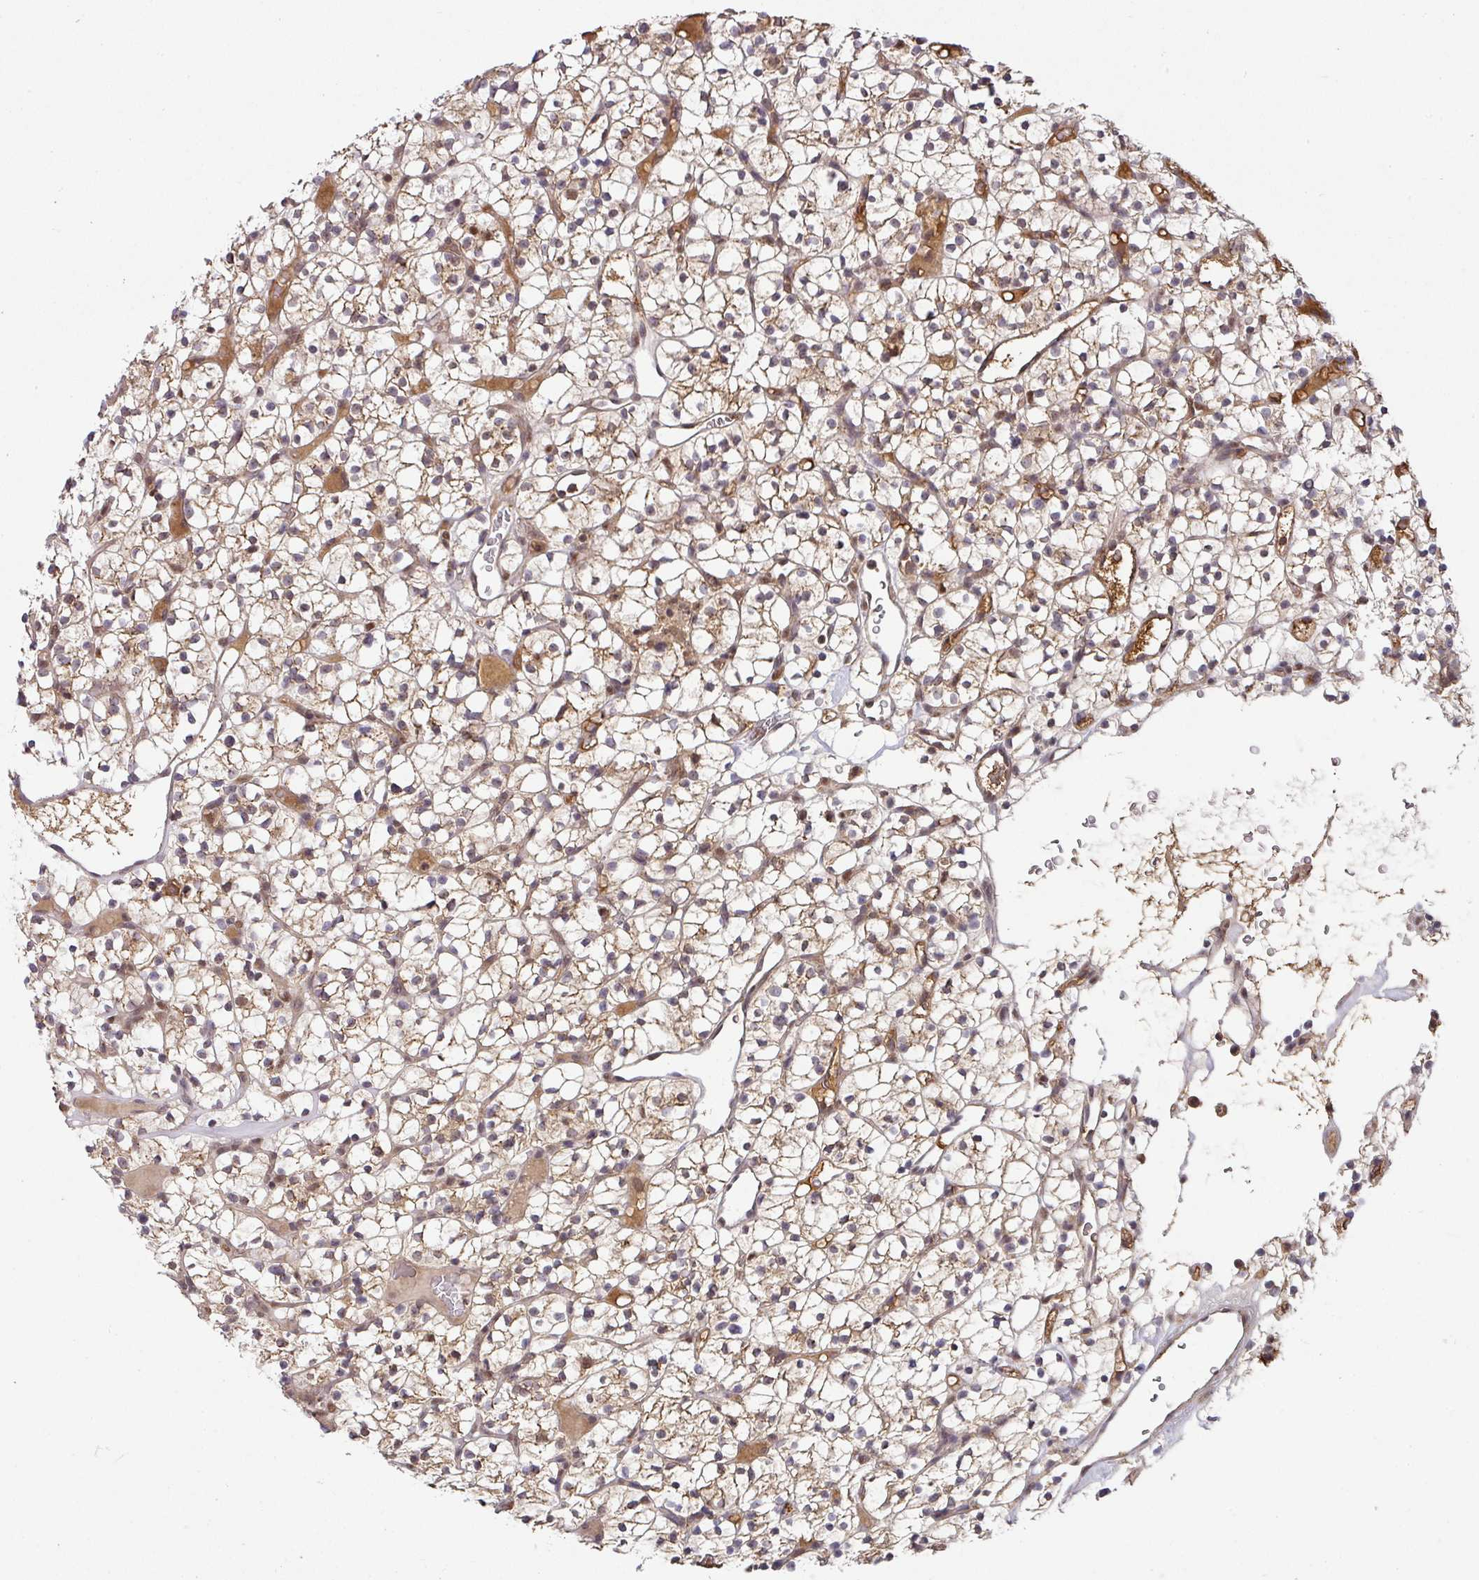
{"staining": {"intensity": "weak", "quantity": ">75%", "location": "cytoplasmic/membranous"}, "tissue": "renal cancer", "cell_type": "Tumor cells", "image_type": "cancer", "snomed": [{"axis": "morphology", "description": "Adenocarcinoma, NOS"}, {"axis": "topography", "description": "Kidney"}], "caption": "Renal adenocarcinoma tissue demonstrates weak cytoplasmic/membranous positivity in about >75% of tumor cells, visualized by immunohistochemistry.", "gene": "RANBP9", "patient": {"sex": "female", "age": 64}}